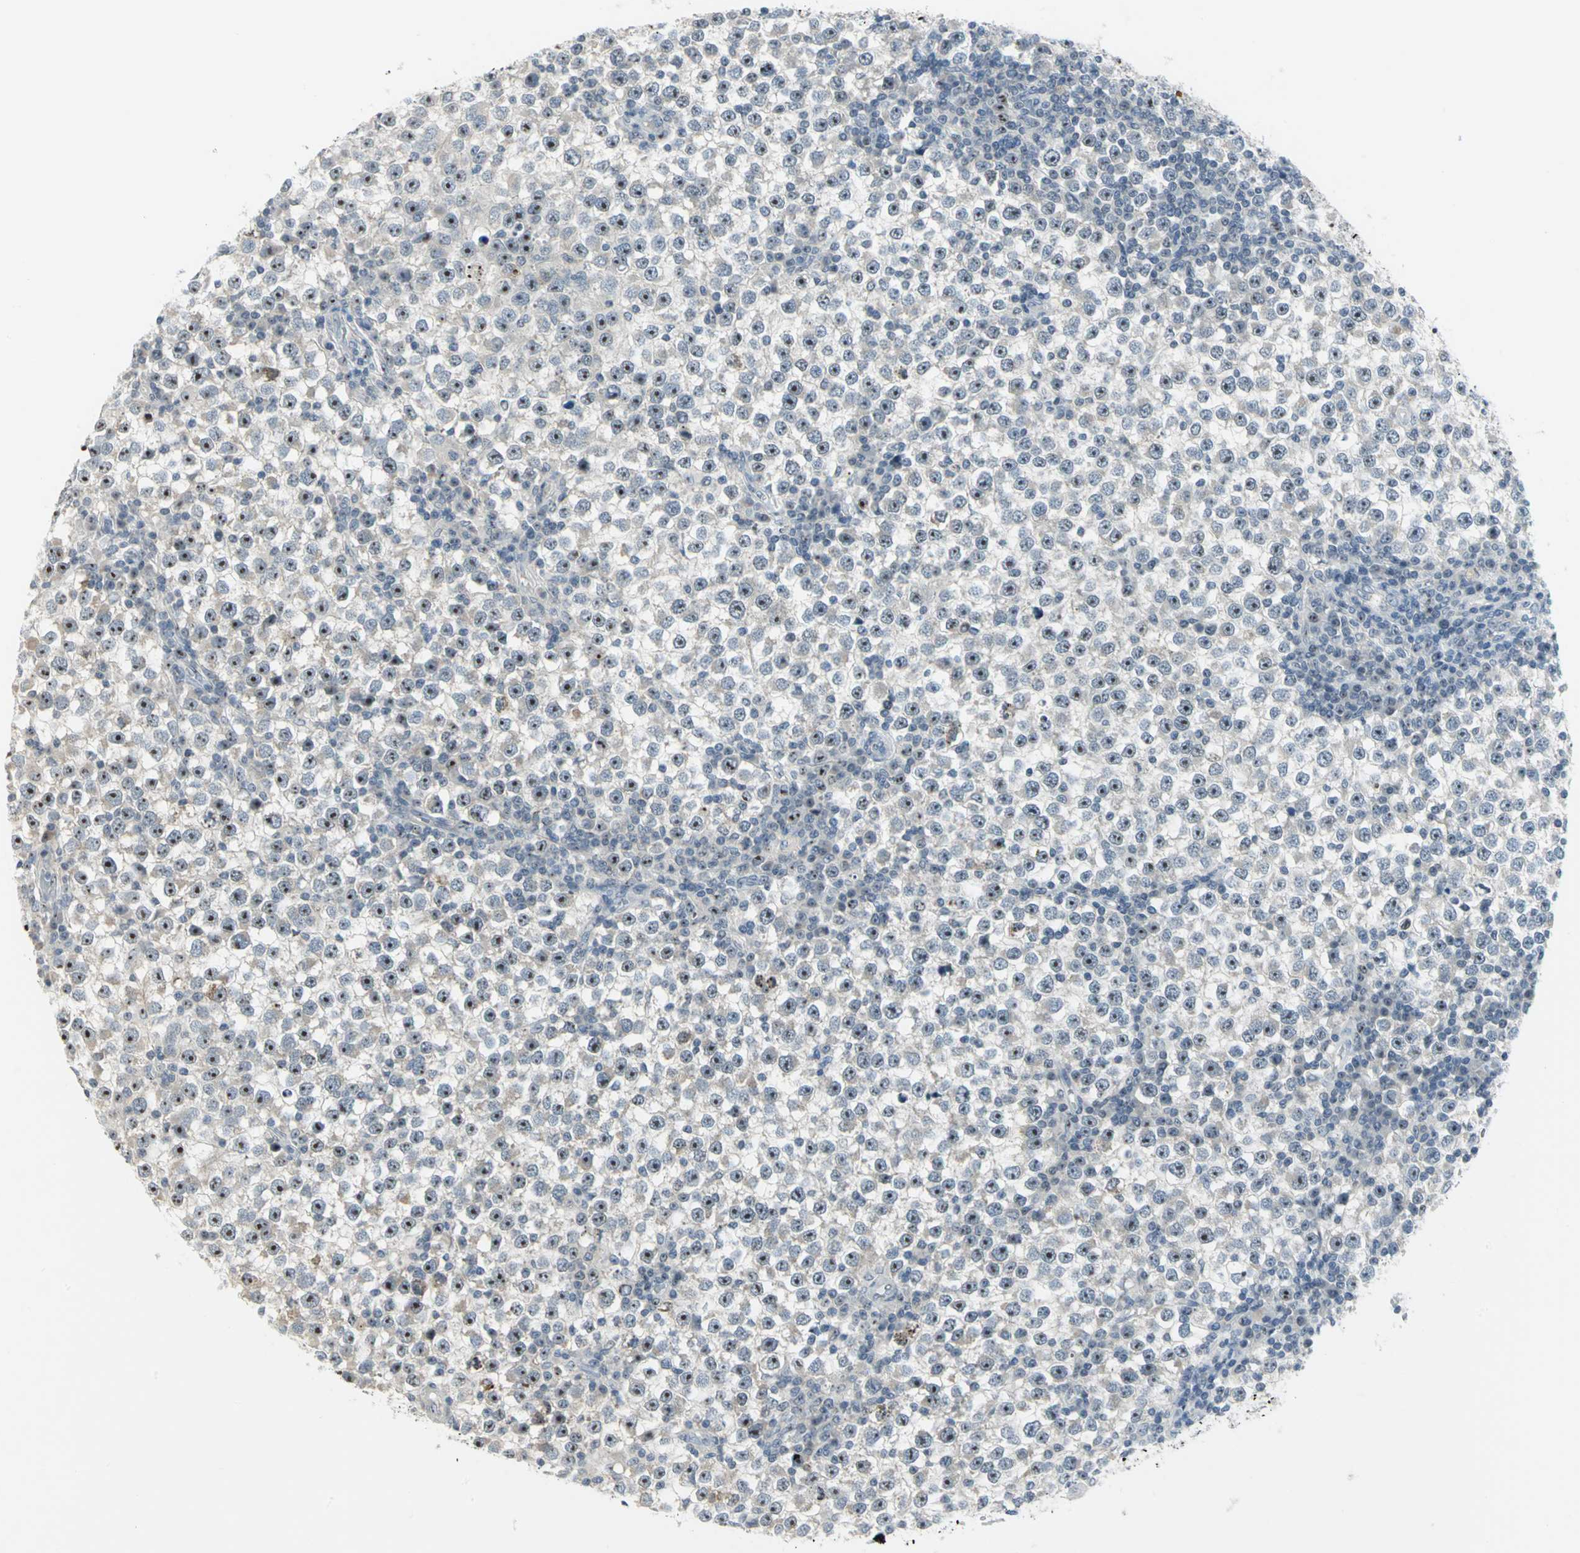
{"staining": {"intensity": "strong", "quantity": ">75%", "location": "nuclear"}, "tissue": "testis cancer", "cell_type": "Tumor cells", "image_type": "cancer", "snomed": [{"axis": "morphology", "description": "Seminoma, NOS"}, {"axis": "topography", "description": "Testis"}], "caption": "Immunohistochemistry (IHC) photomicrograph of neoplastic tissue: human testis cancer (seminoma) stained using IHC displays high levels of strong protein expression localized specifically in the nuclear of tumor cells, appearing as a nuclear brown color.", "gene": "MYBBP1A", "patient": {"sex": "male", "age": 65}}